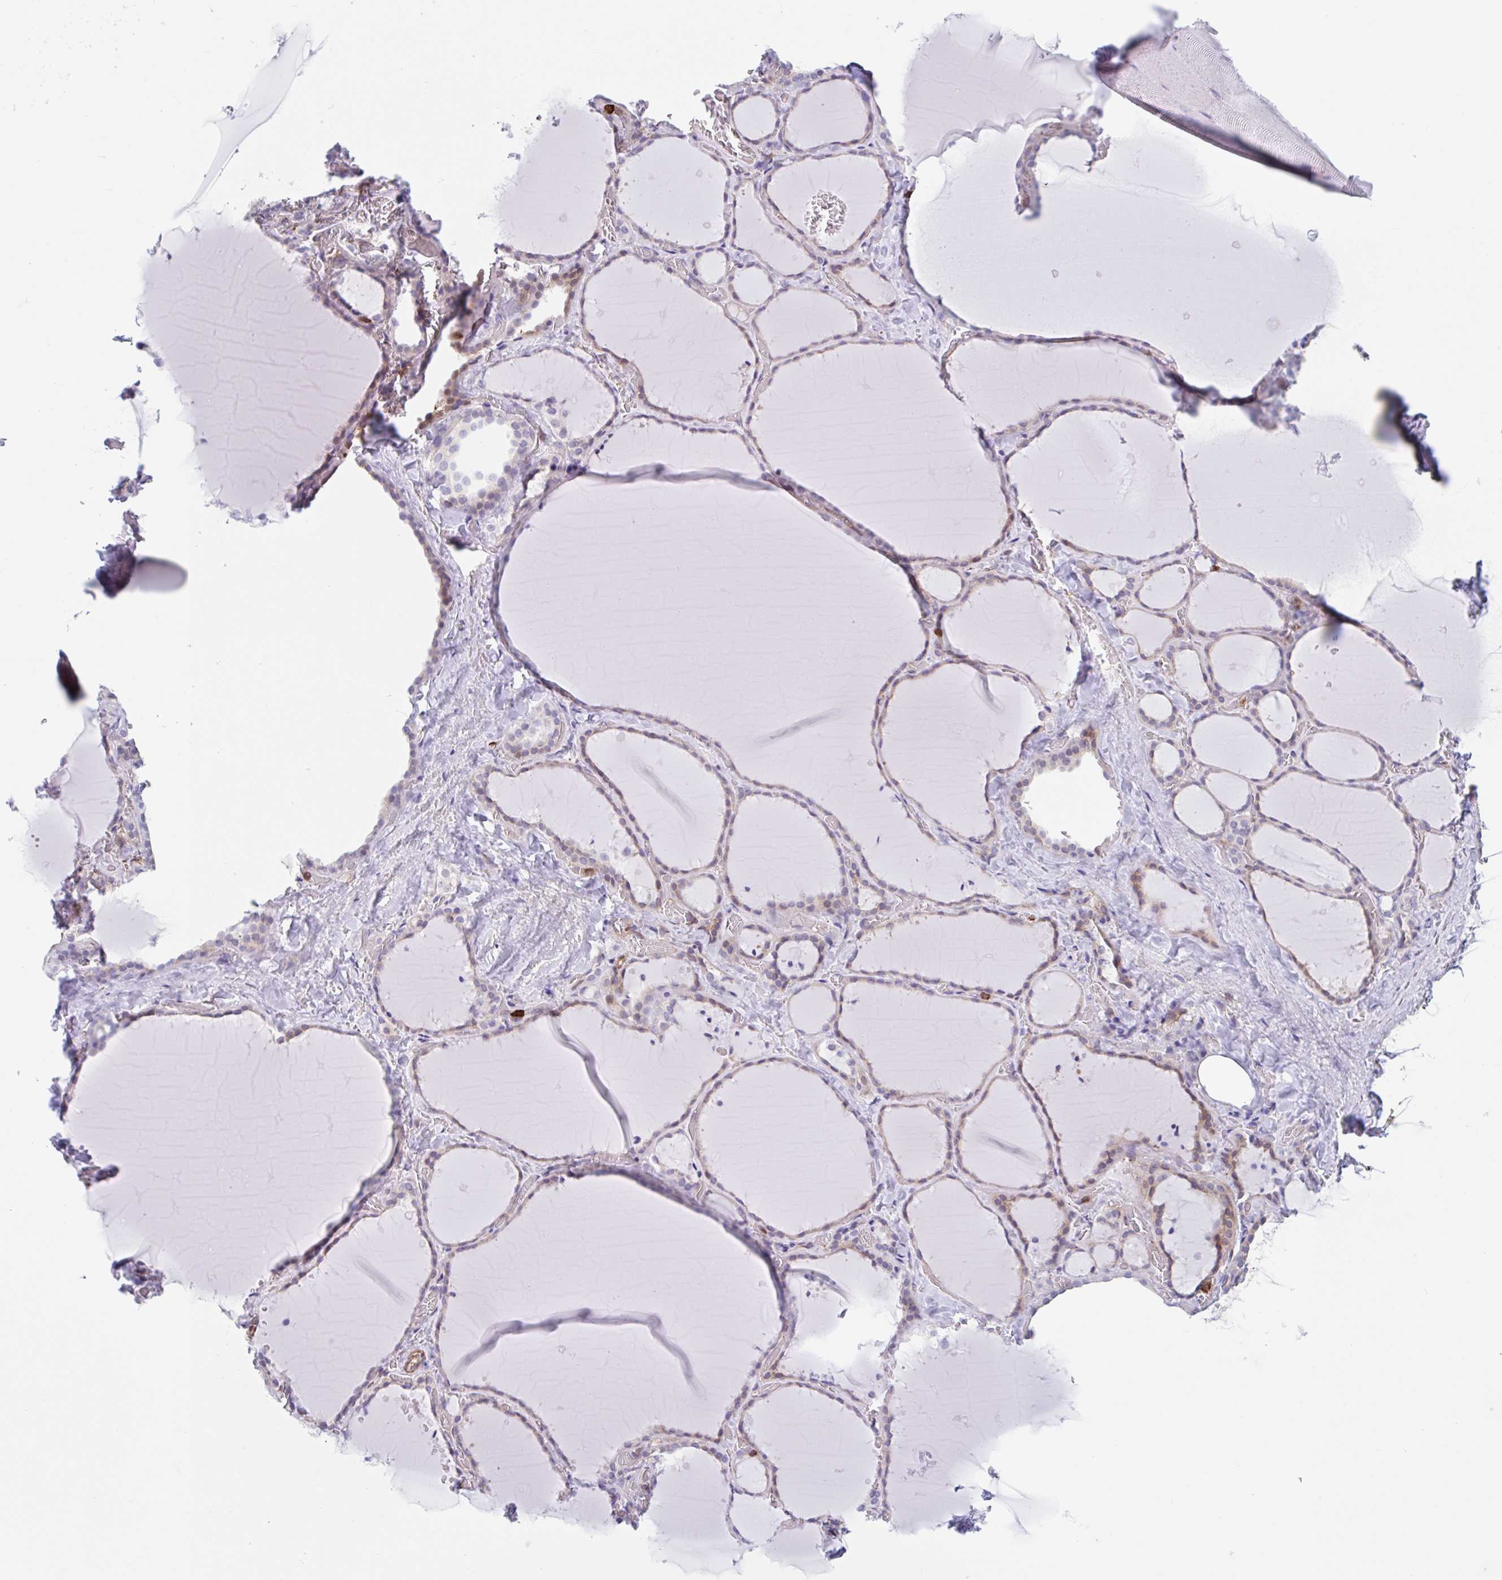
{"staining": {"intensity": "weak", "quantity": "25%-75%", "location": "cytoplasmic/membranous"}, "tissue": "thyroid gland", "cell_type": "Glandular cells", "image_type": "normal", "snomed": [{"axis": "morphology", "description": "Normal tissue, NOS"}, {"axis": "topography", "description": "Thyroid gland"}], "caption": "A low amount of weak cytoplasmic/membranous staining is identified in about 25%-75% of glandular cells in normal thyroid gland.", "gene": "EFHD1", "patient": {"sex": "female", "age": 36}}